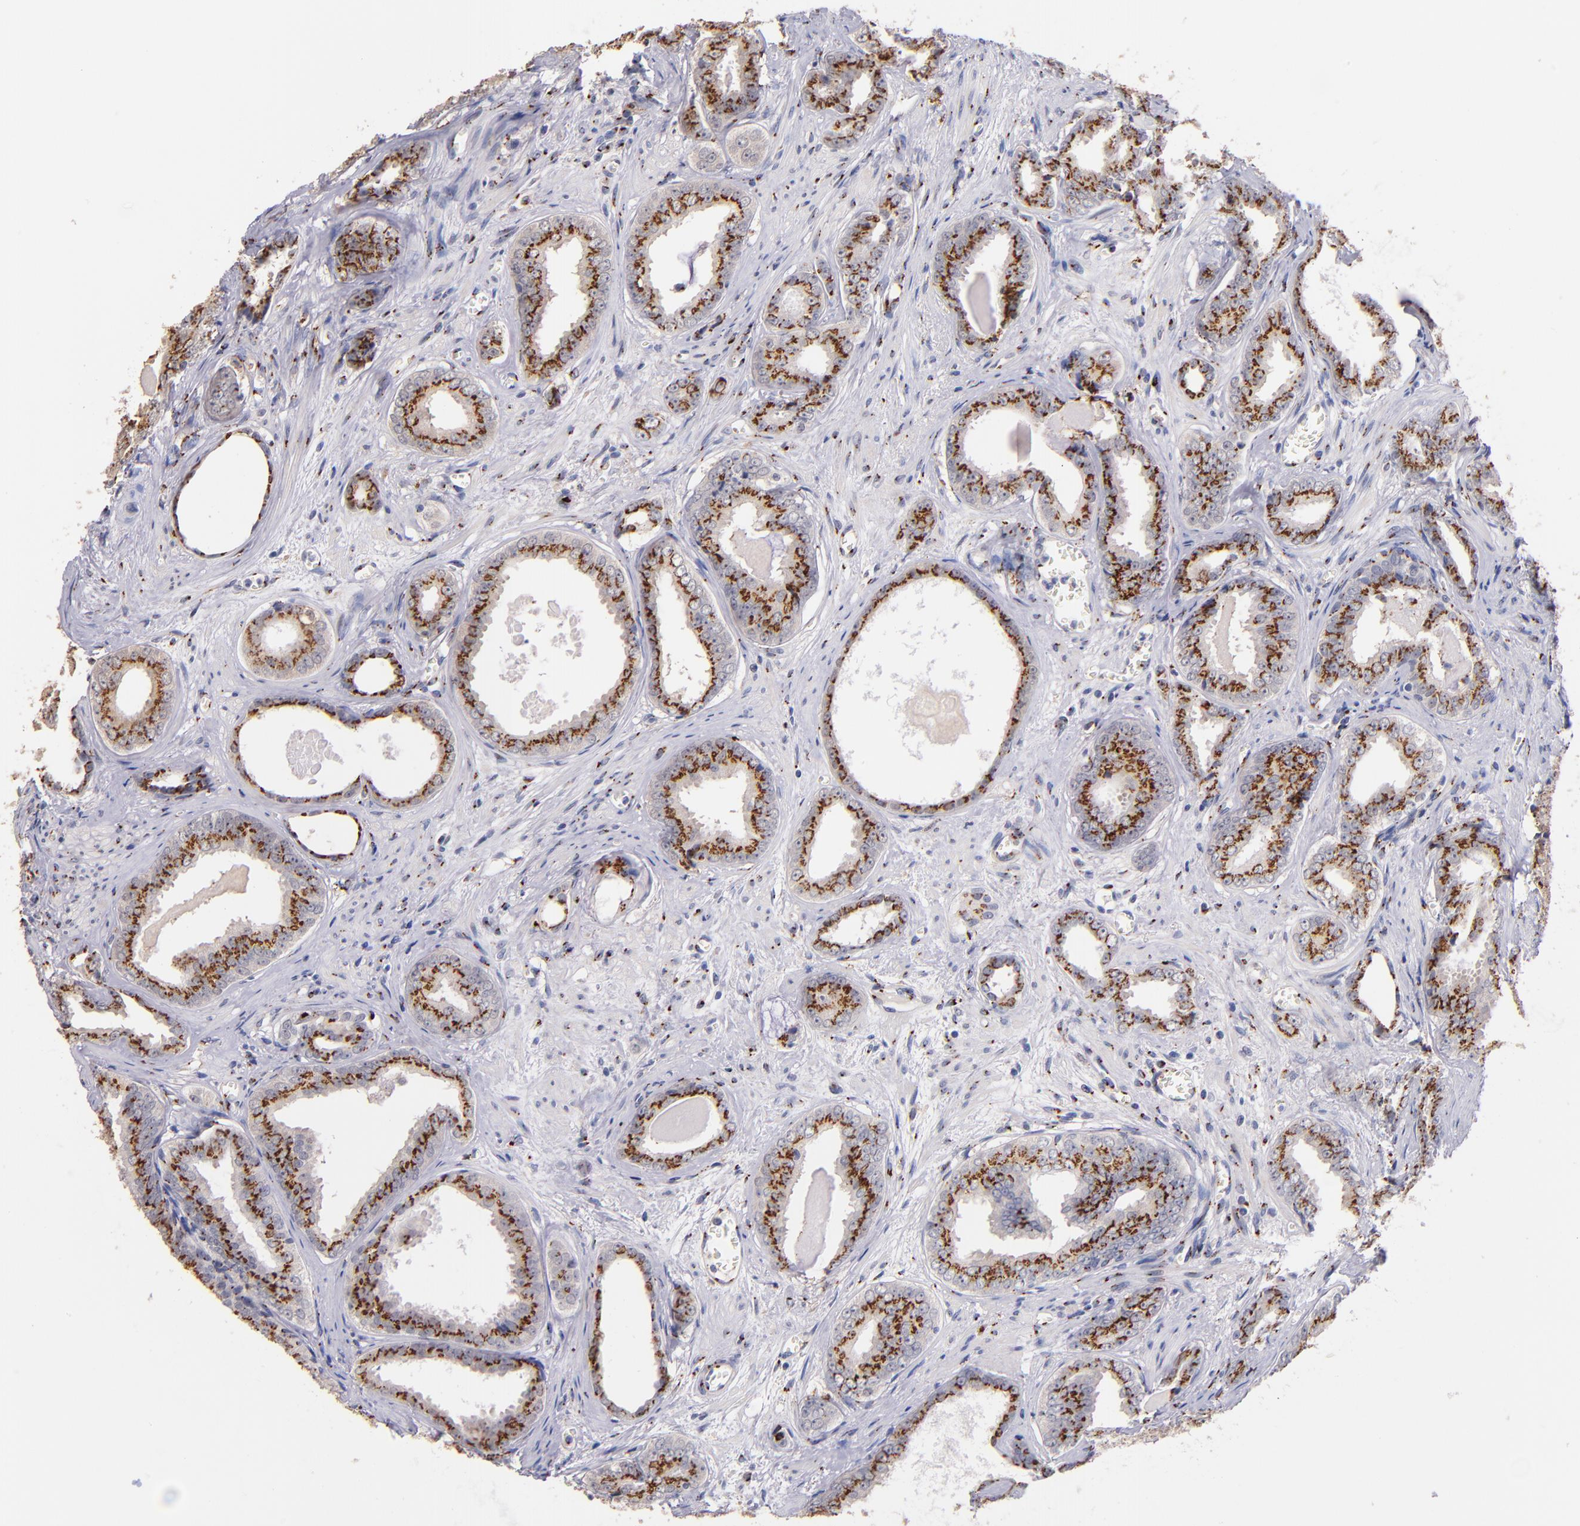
{"staining": {"intensity": "strong", "quantity": ">75%", "location": "cytoplasmic/membranous"}, "tissue": "prostate cancer", "cell_type": "Tumor cells", "image_type": "cancer", "snomed": [{"axis": "morphology", "description": "Adenocarcinoma, Medium grade"}, {"axis": "topography", "description": "Prostate"}], "caption": "Immunohistochemical staining of prostate cancer (adenocarcinoma (medium-grade)) demonstrates high levels of strong cytoplasmic/membranous expression in approximately >75% of tumor cells.", "gene": "GOLIM4", "patient": {"sex": "male", "age": 79}}